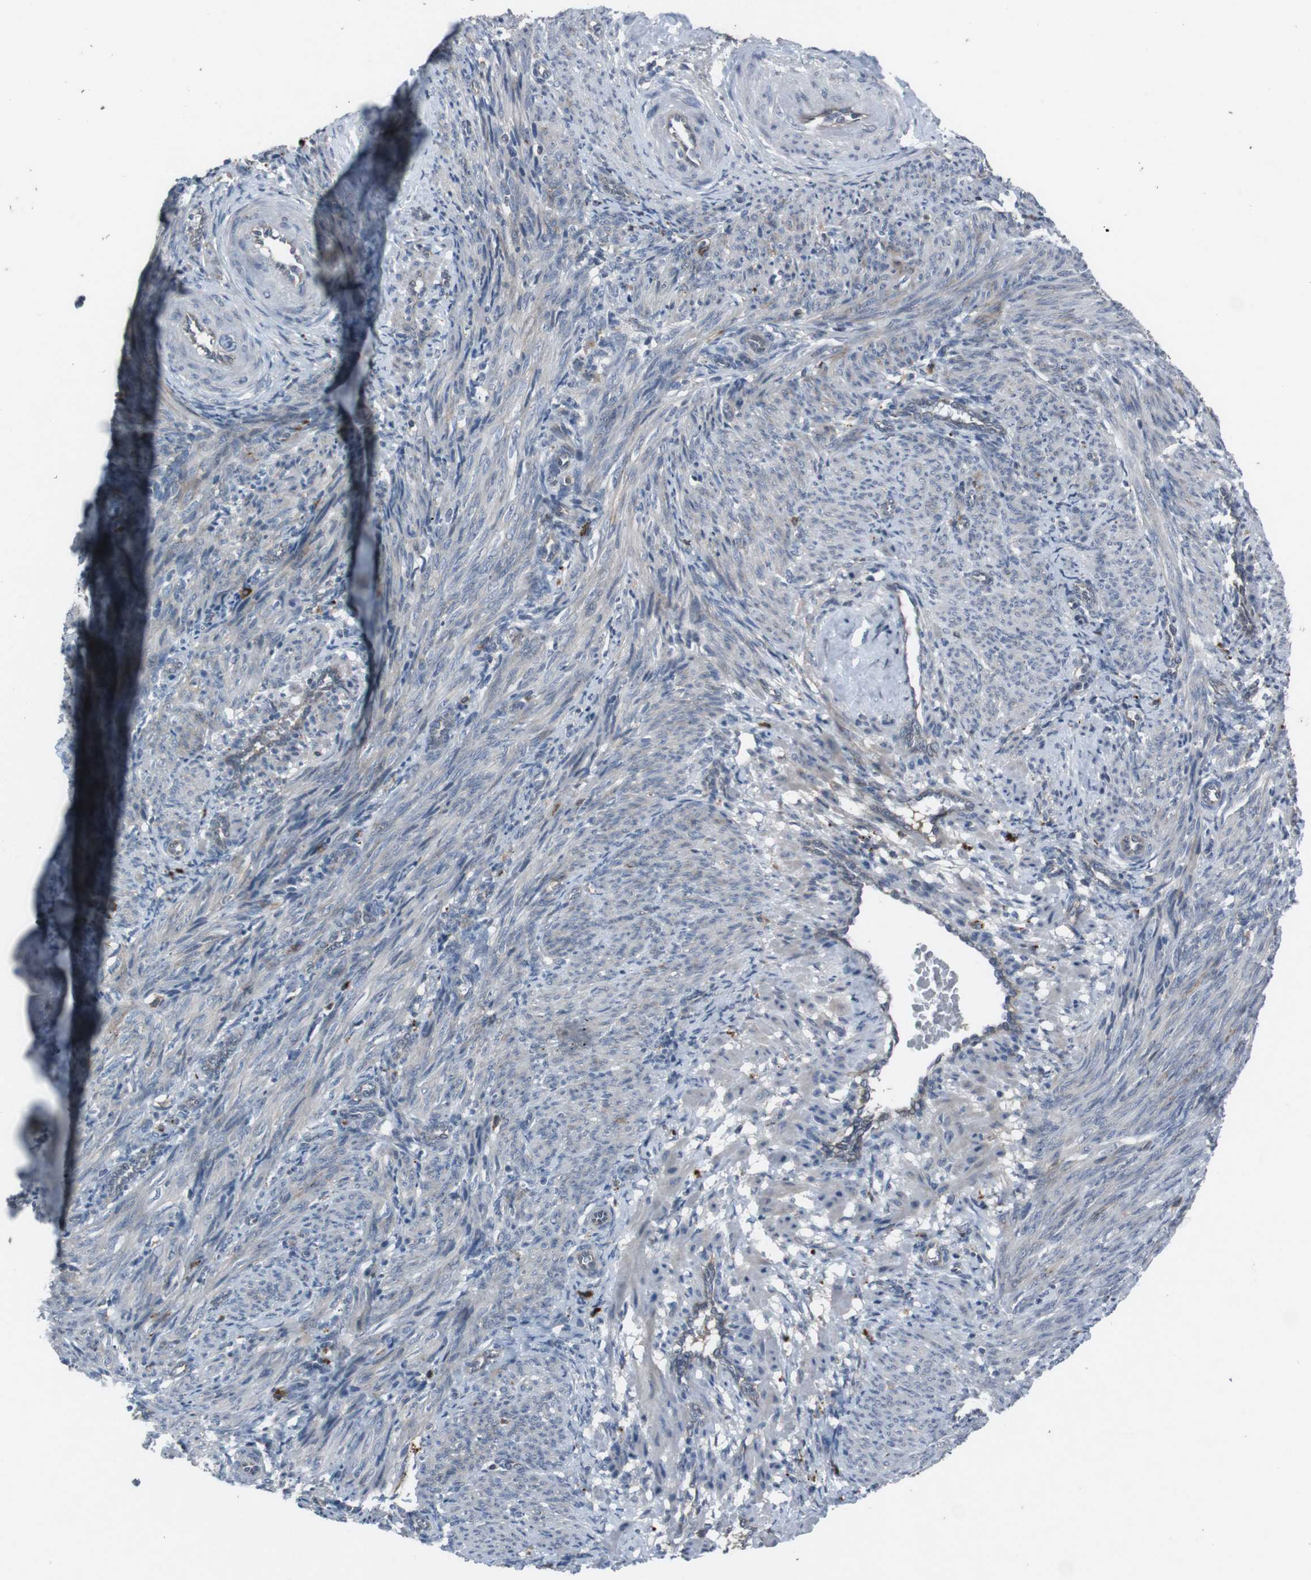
{"staining": {"intensity": "negative", "quantity": "none", "location": "none"}, "tissue": "smooth muscle", "cell_type": "Smooth muscle cells", "image_type": "normal", "snomed": [{"axis": "morphology", "description": "Normal tissue, NOS"}, {"axis": "topography", "description": "Endometrium"}], "caption": "This is an IHC micrograph of benign human smooth muscle. There is no staining in smooth muscle cells.", "gene": "EFNA5", "patient": {"sex": "female", "age": 33}}